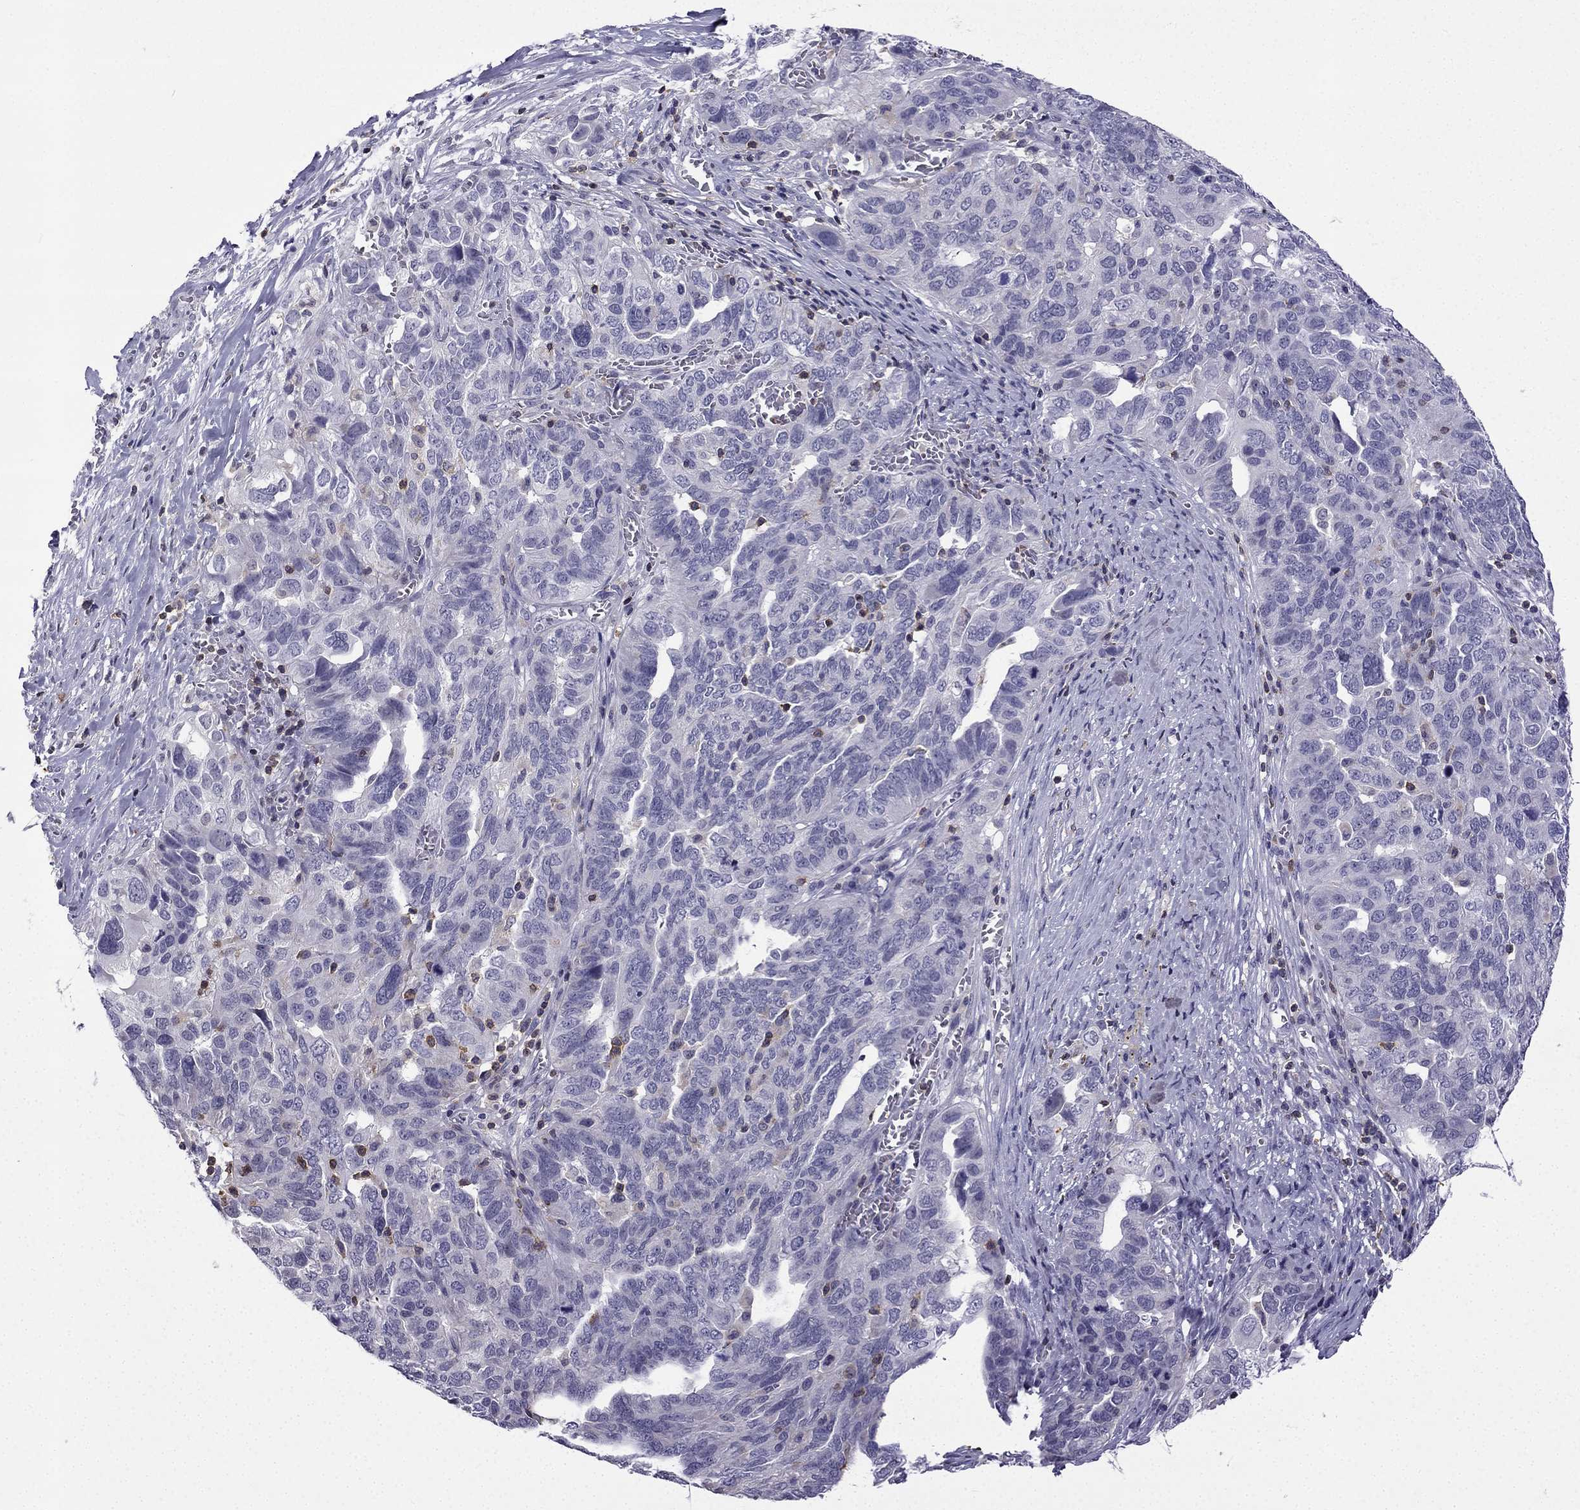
{"staining": {"intensity": "negative", "quantity": "none", "location": "none"}, "tissue": "ovarian cancer", "cell_type": "Tumor cells", "image_type": "cancer", "snomed": [{"axis": "morphology", "description": "Carcinoma, endometroid"}, {"axis": "topography", "description": "Soft tissue"}, {"axis": "topography", "description": "Ovary"}], "caption": "Ovarian cancer (endometroid carcinoma) was stained to show a protein in brown. There is no significant expression in tumor cells. The staining was performed using DAB (3,3'-diaminobenzidine) to visualize the protein expression in brown, while the nuclei were stained in blue with hematoxylin (Magnification: 20x).", "gene": "CCK", "patient": {"sex": "female", "age": 52}}